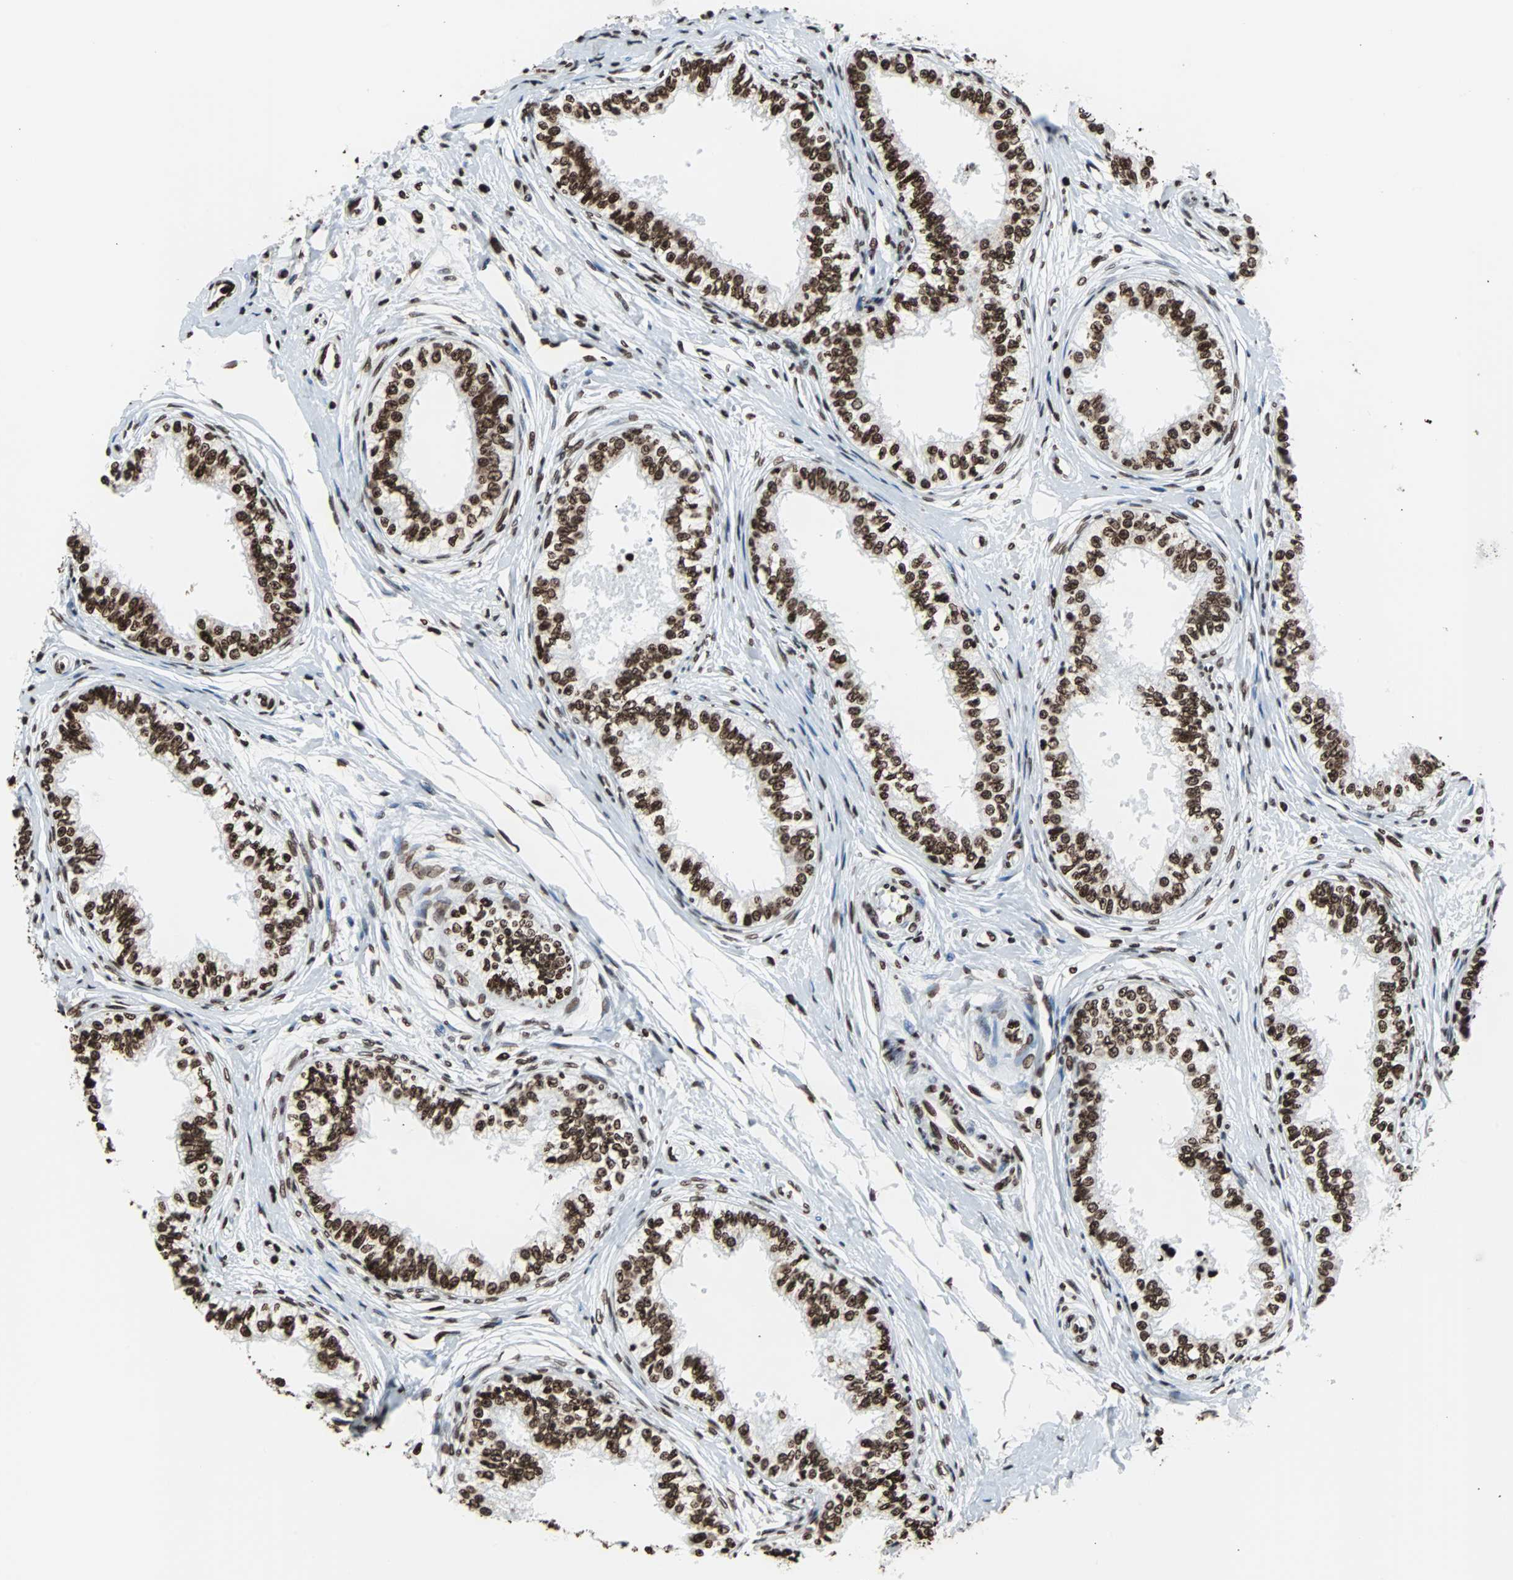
{"staining": {"intensity": "strong", "quantity": ">75%", "location": "nuclear"}, "tissue": "epididymis", "cell_type": "Glandular cells", "image_type": "normal", "snomed": [{"axis": "morphology", "description": "Normal tissue, NOS"}, {"axis": "morphology", "description": "Adenocarcinoma, metastatic, NOS"}, {"axis": "topography", "description": "Testis"}, {"axis": "topography", "description": "Epididymis"}], "caption": "This image displays unremarkable epididymis stained with immunohistochemistry (IHC) to label a protein in brown. The nuclear of glandular cells show strong positivity for the protein. Nuclei are counter-stained blue.", "gene": "H2BC18", "patient": {"sex": "male", "age": 26}}